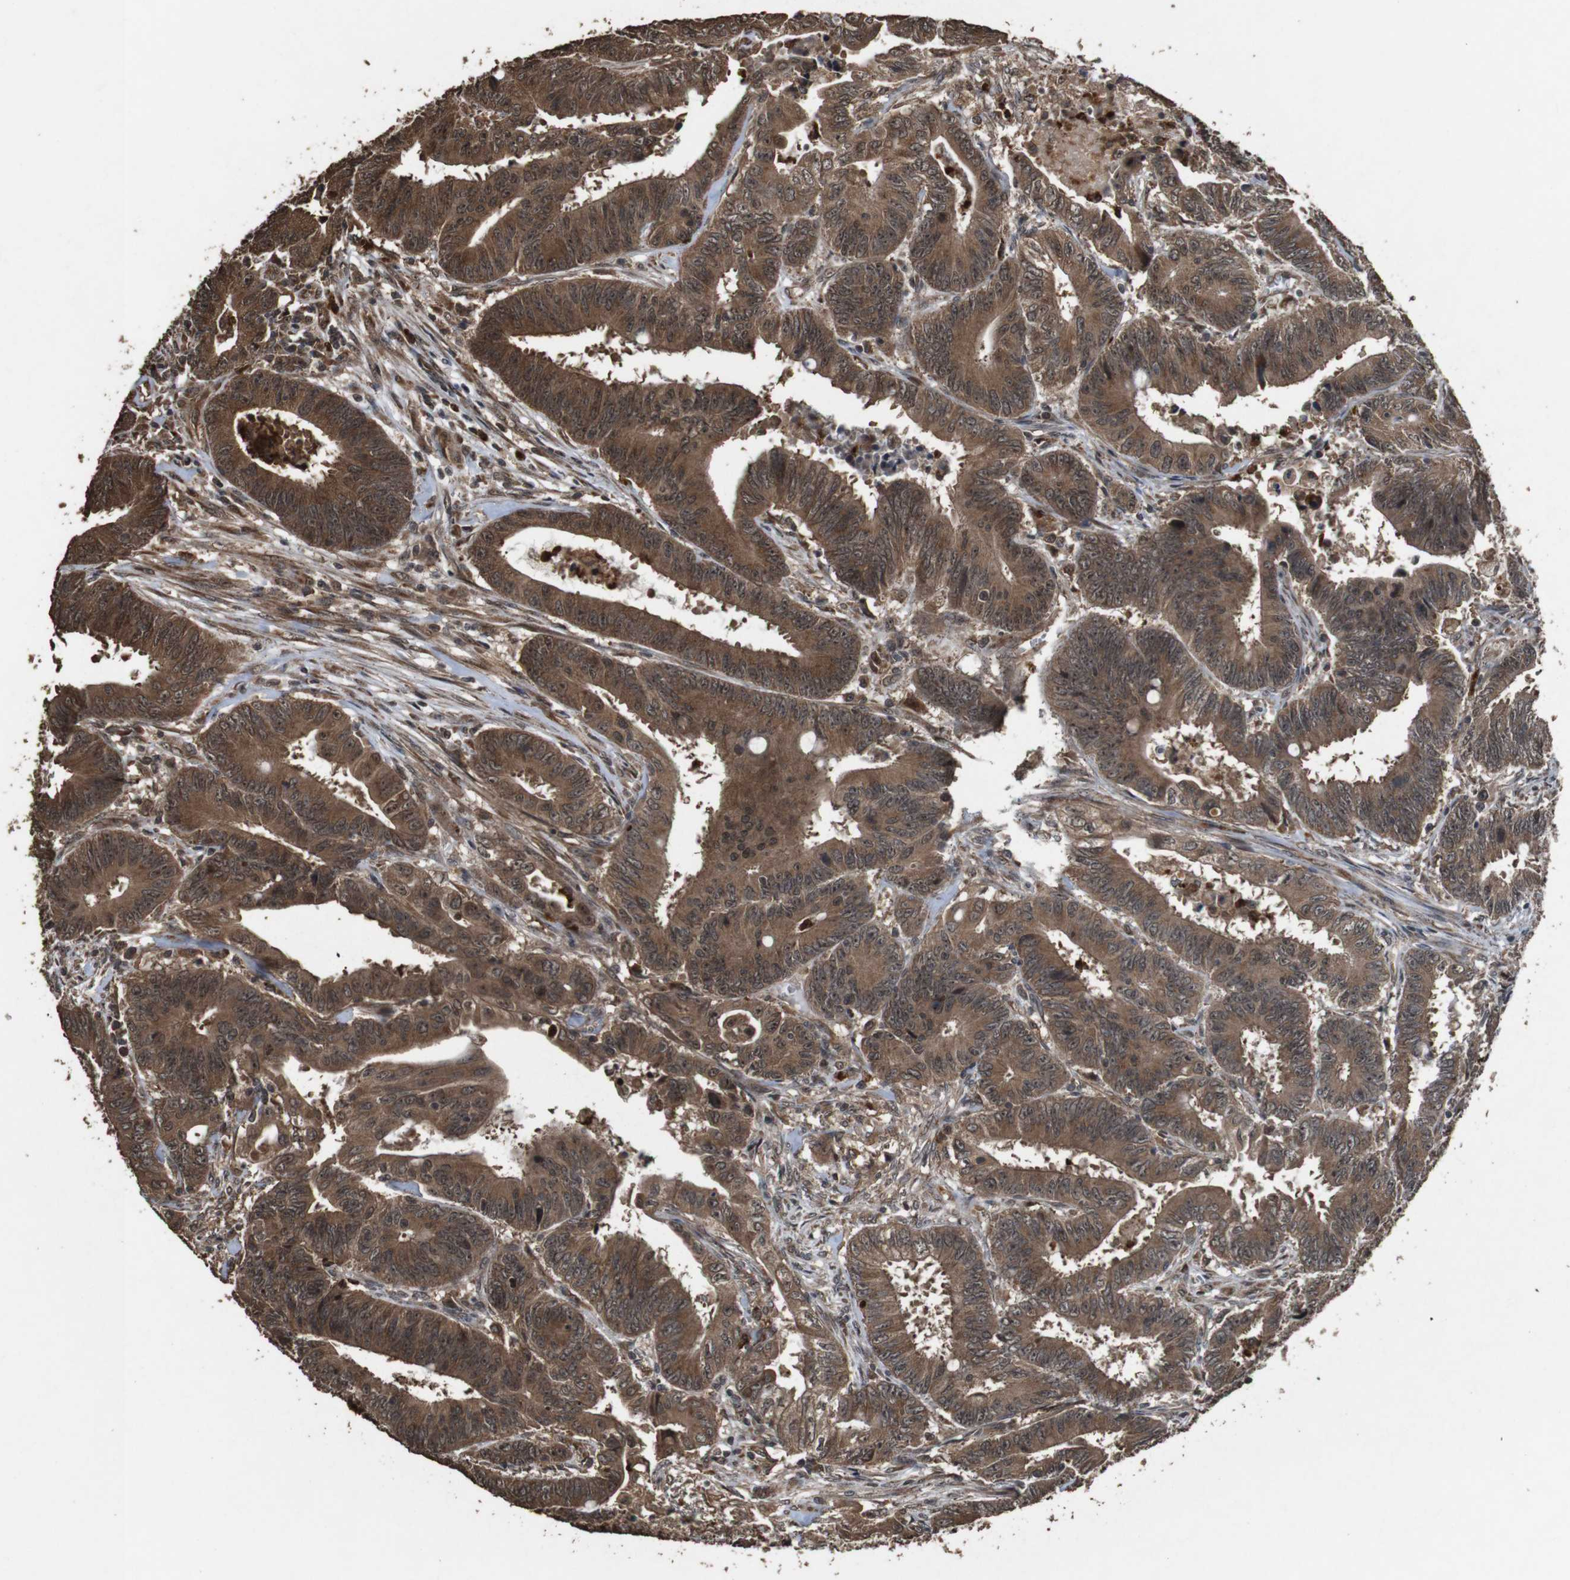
{"staining": {"intensity": "moderate", "quantity": ">75%", "location": "cytoplasmic/membranous"}, "tissue": "colorectal cancer", "cell_type": "Tumor cells", "image_type": "cancer", "snomed": [{"axis": "morphology", "description": "Adenocarcinoma, NOS"}, {"axis": "topography", "description": "Colon"}], "caption": "Colorectal cancer stained with a protein marker exhibits moderate staining in tumor cells.", "gene": "RRAS2", "patient": {"sex": "male", "age": 45}}